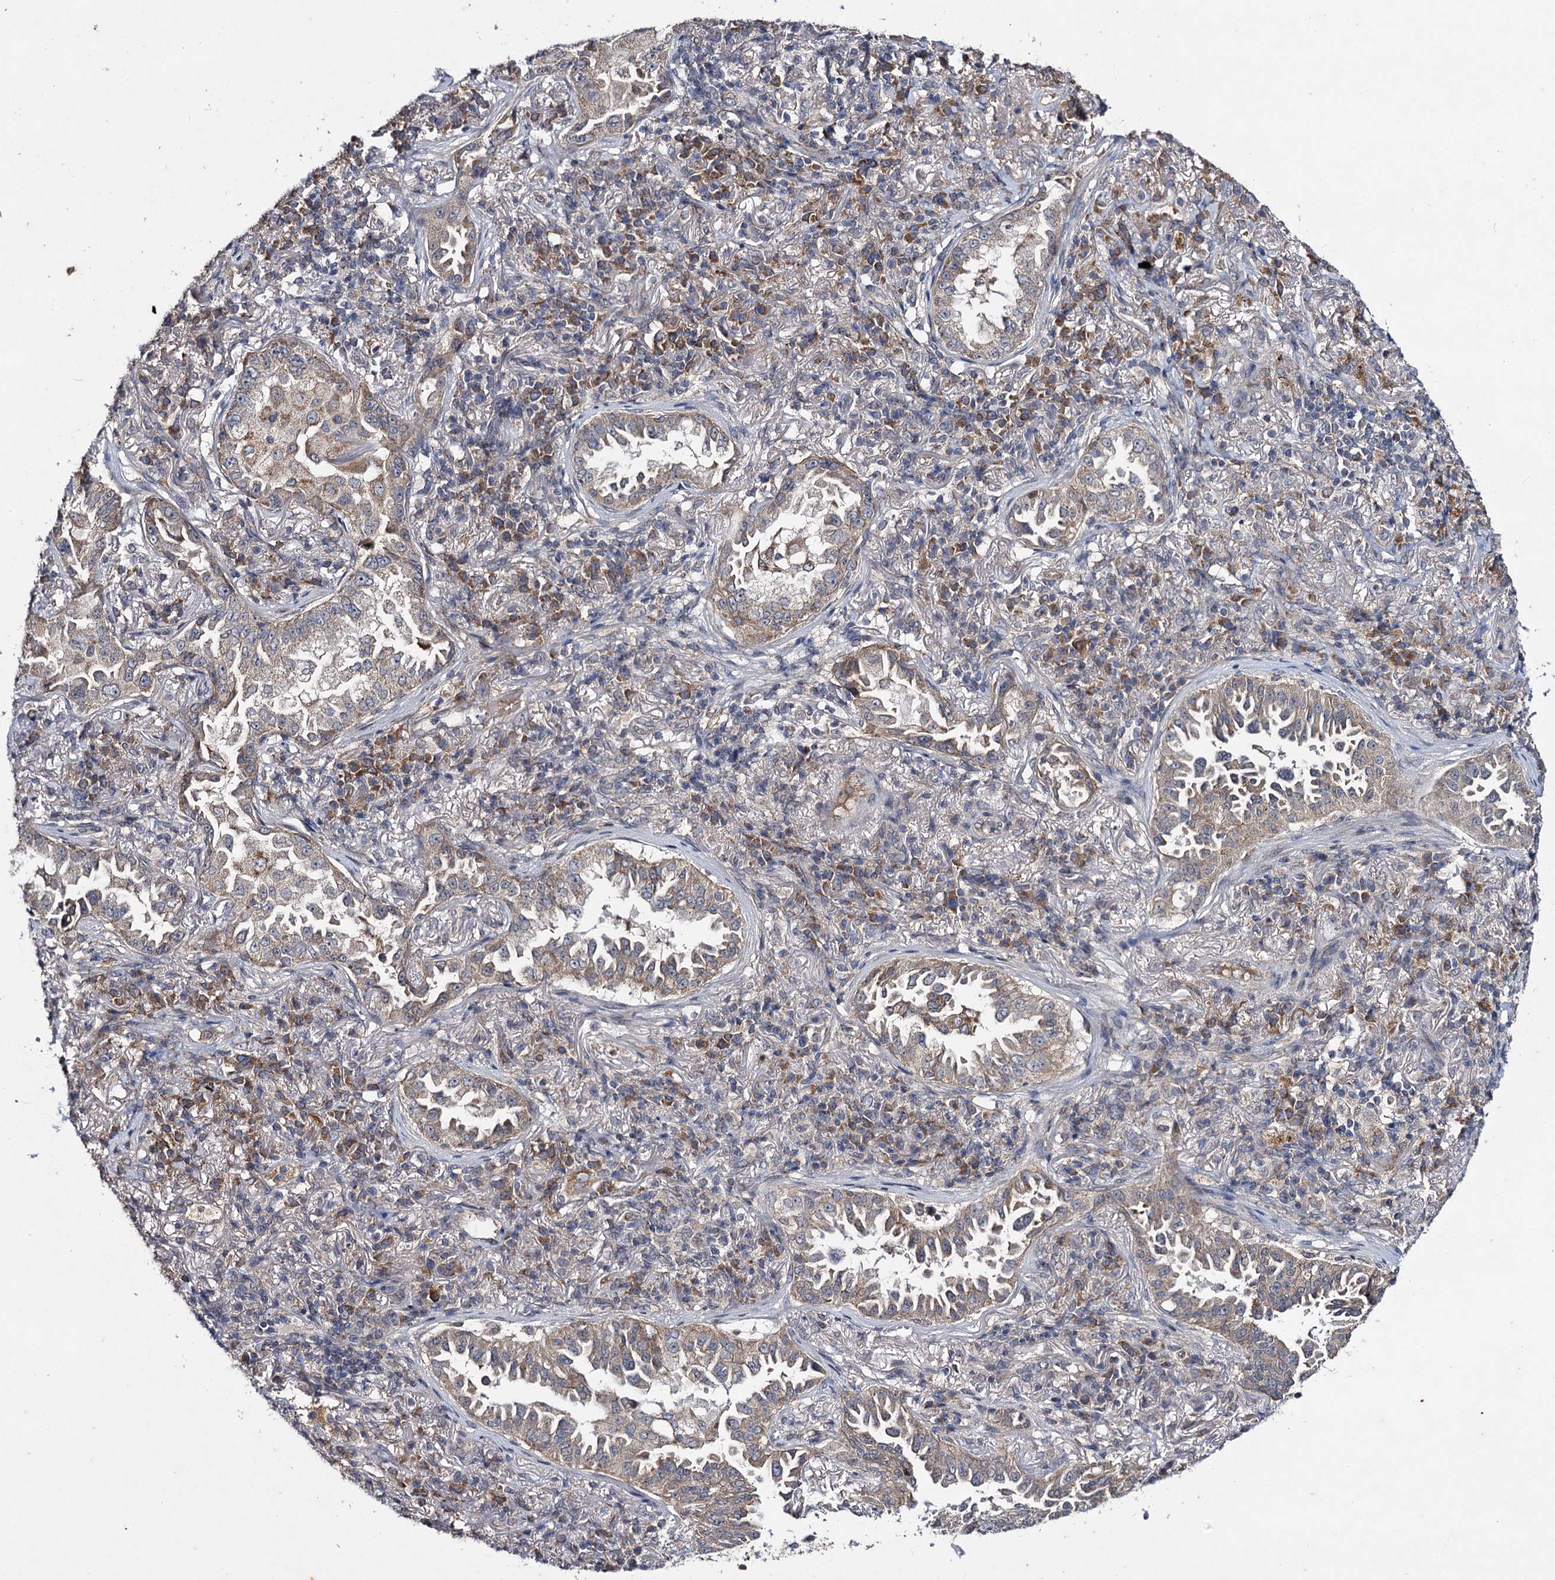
{"staining": {"intensity": "weak", "quantity": ">75%", "location": "cytoplasmic/membranous"}, "tissue": "lung cancer", "cell_type": "Tumor cells", "image_type": "cancer", "snomed": [{"axis": "morphology", "description": "Adenocarcinoma, NOS"}, {"axis": "topography", "description": "Lung"}], "caption": "Immunohistochemical staining of lung adenocarcinoma exhibits low levels of weak cytoplasmic/membranous protein positivity in about >75% of tumor cells. (DAB IHC with brightfield microscopy, high magnification).", "gene": "VPS37D", "patient": {"sex": "female", "age": 69}}